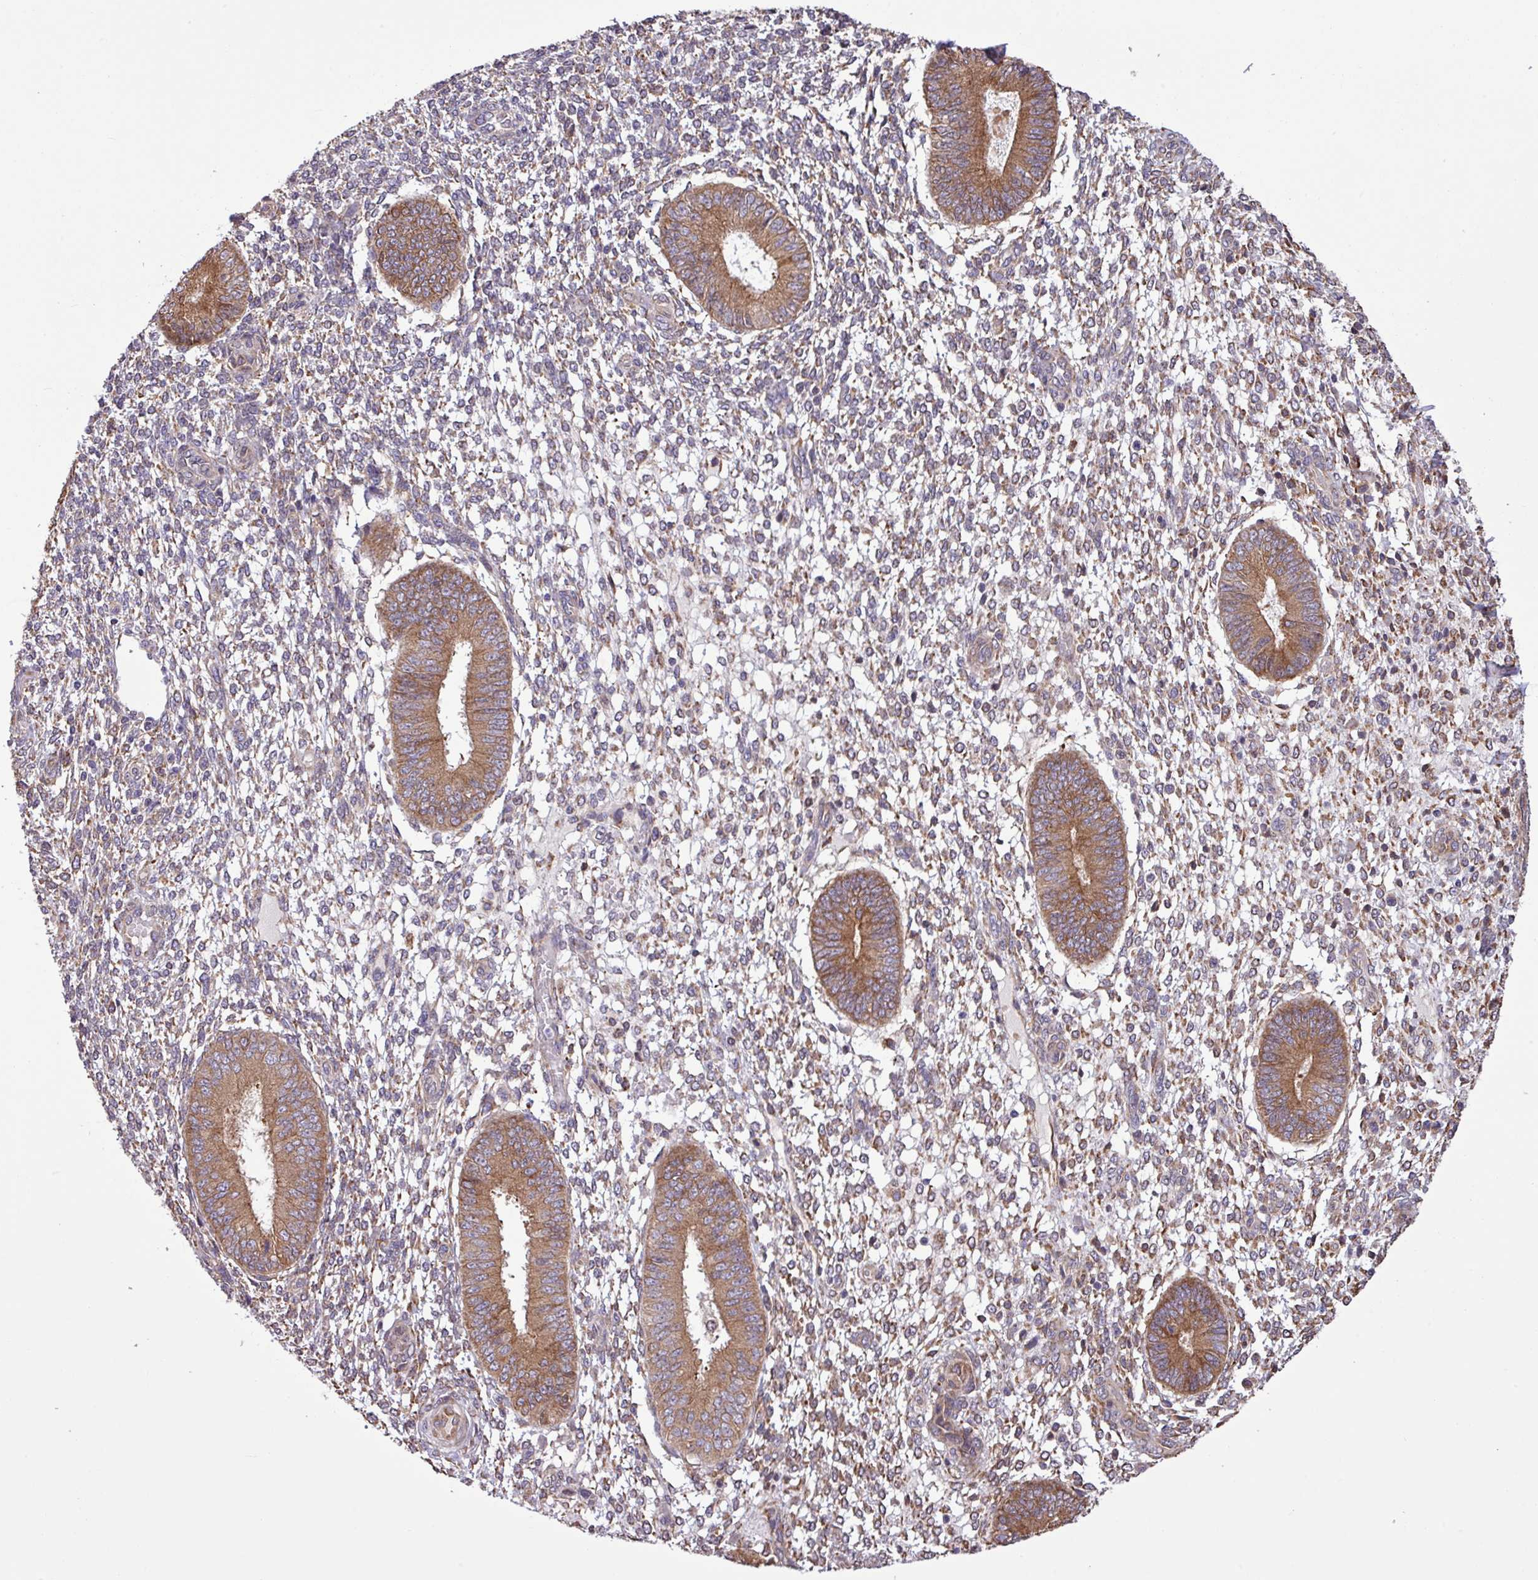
{"staining": {"intensity": "moderate", "quantity": "25%-75%", "location": "cytoplasmic/membranous"}, "tissue": "endometrium", "cell_type": "Cells in endometrial stroma", "image_type": "normal", "snomed": [{"axis": "morphology", "description": "Normal tissue, NOS"}, {"axis": "topography", "description": "Endometrium"}], "caption": "Endometrium stained with DAB (3,3'-diaminobenzidine) IHC reveals medium levels of moderate cytoplasmic/membranous staining in approximately 25%-75% of cells in endometrial stroma. (Brightfield microscopy of DAB IHC at high magnification).", "gene": "MEGF6", "patient": {"sex": "female", "age": 49}}